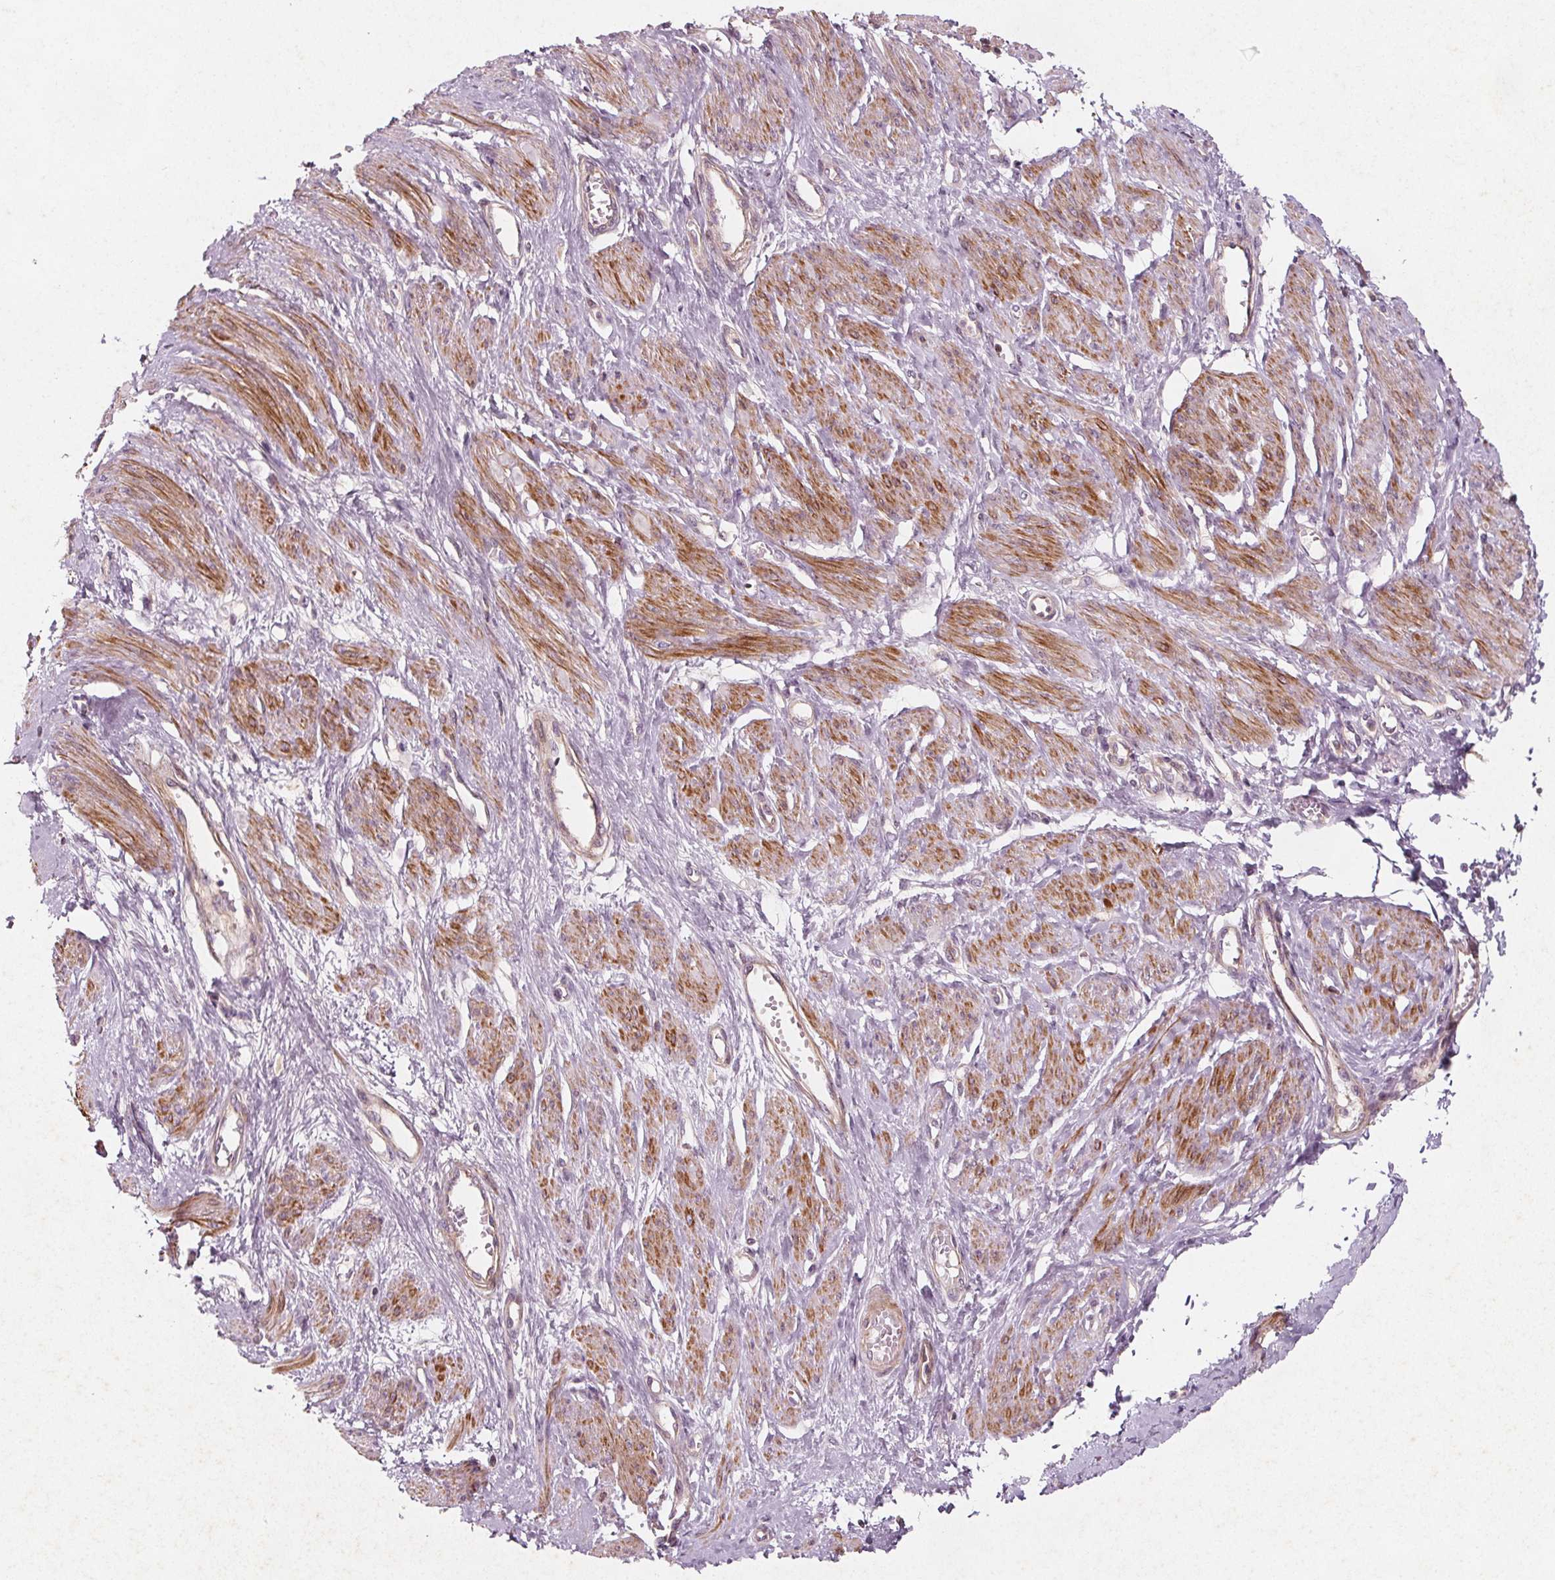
{"staining": {"intensity": "moderate", "quantity": "25%-75%", "location": "cytoplasmic/membranous"}, "tissue": "smooth muscle", "cell_type": "Smooth muscle cells", "image_type": "normal", "snomed": [{"axis": "morphology", "description": "Normal tissue, NOS"}, {"axis": "topography", "description": "Smooth muscle"}, {"axis": "topography", "description": "Uterus"}], "caption": "Protein staining of benign smooth muscle displays moderate cytoplasmic/membranous staining in approximately 25%-75% of smooth muscle cells.", "gene": "ADAM33", "patient": {"sex": "female", "age": 39}}